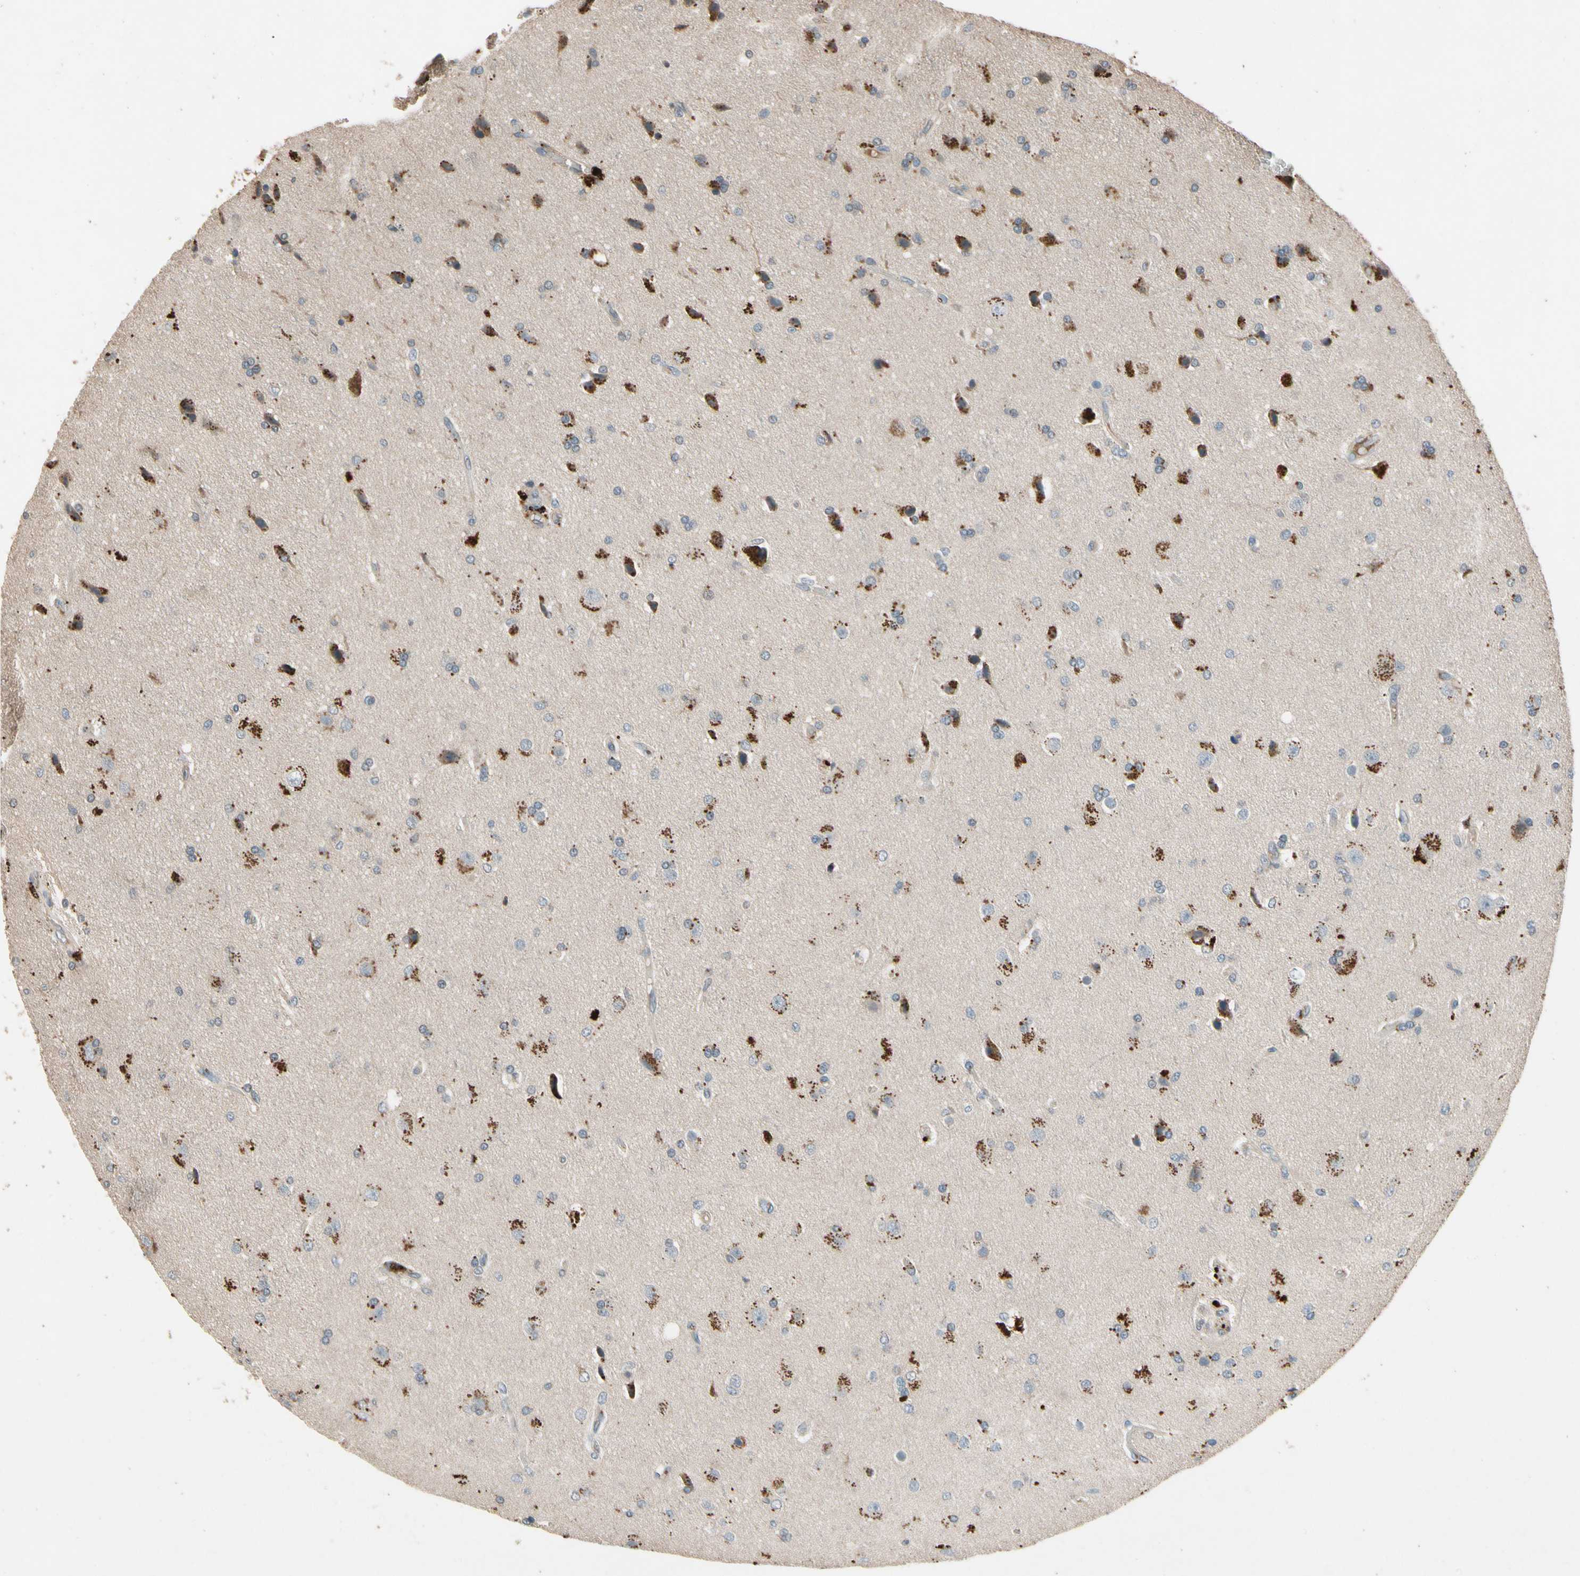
{"staining": {"intensity": "moderate", "quantity": "25%-75%", "location": "cytoplasmic/membranous"}, "tissue": "glioma", "cell_type": "Tumor cells", "image_type": "cancer", "snomed": [{"axis": "morphology", "description": "Glioma, malignant, High grade"}, {"axis": "topography", "description": "Brain"}], "caption": "Immunohistochemical staining of human glioma shows moderate cytoplasmic/membranous protein staining in about 25%-75% of tumor cells.", "gene": "IL1RL1", "patient": {"sex": "male", "age": 71}}